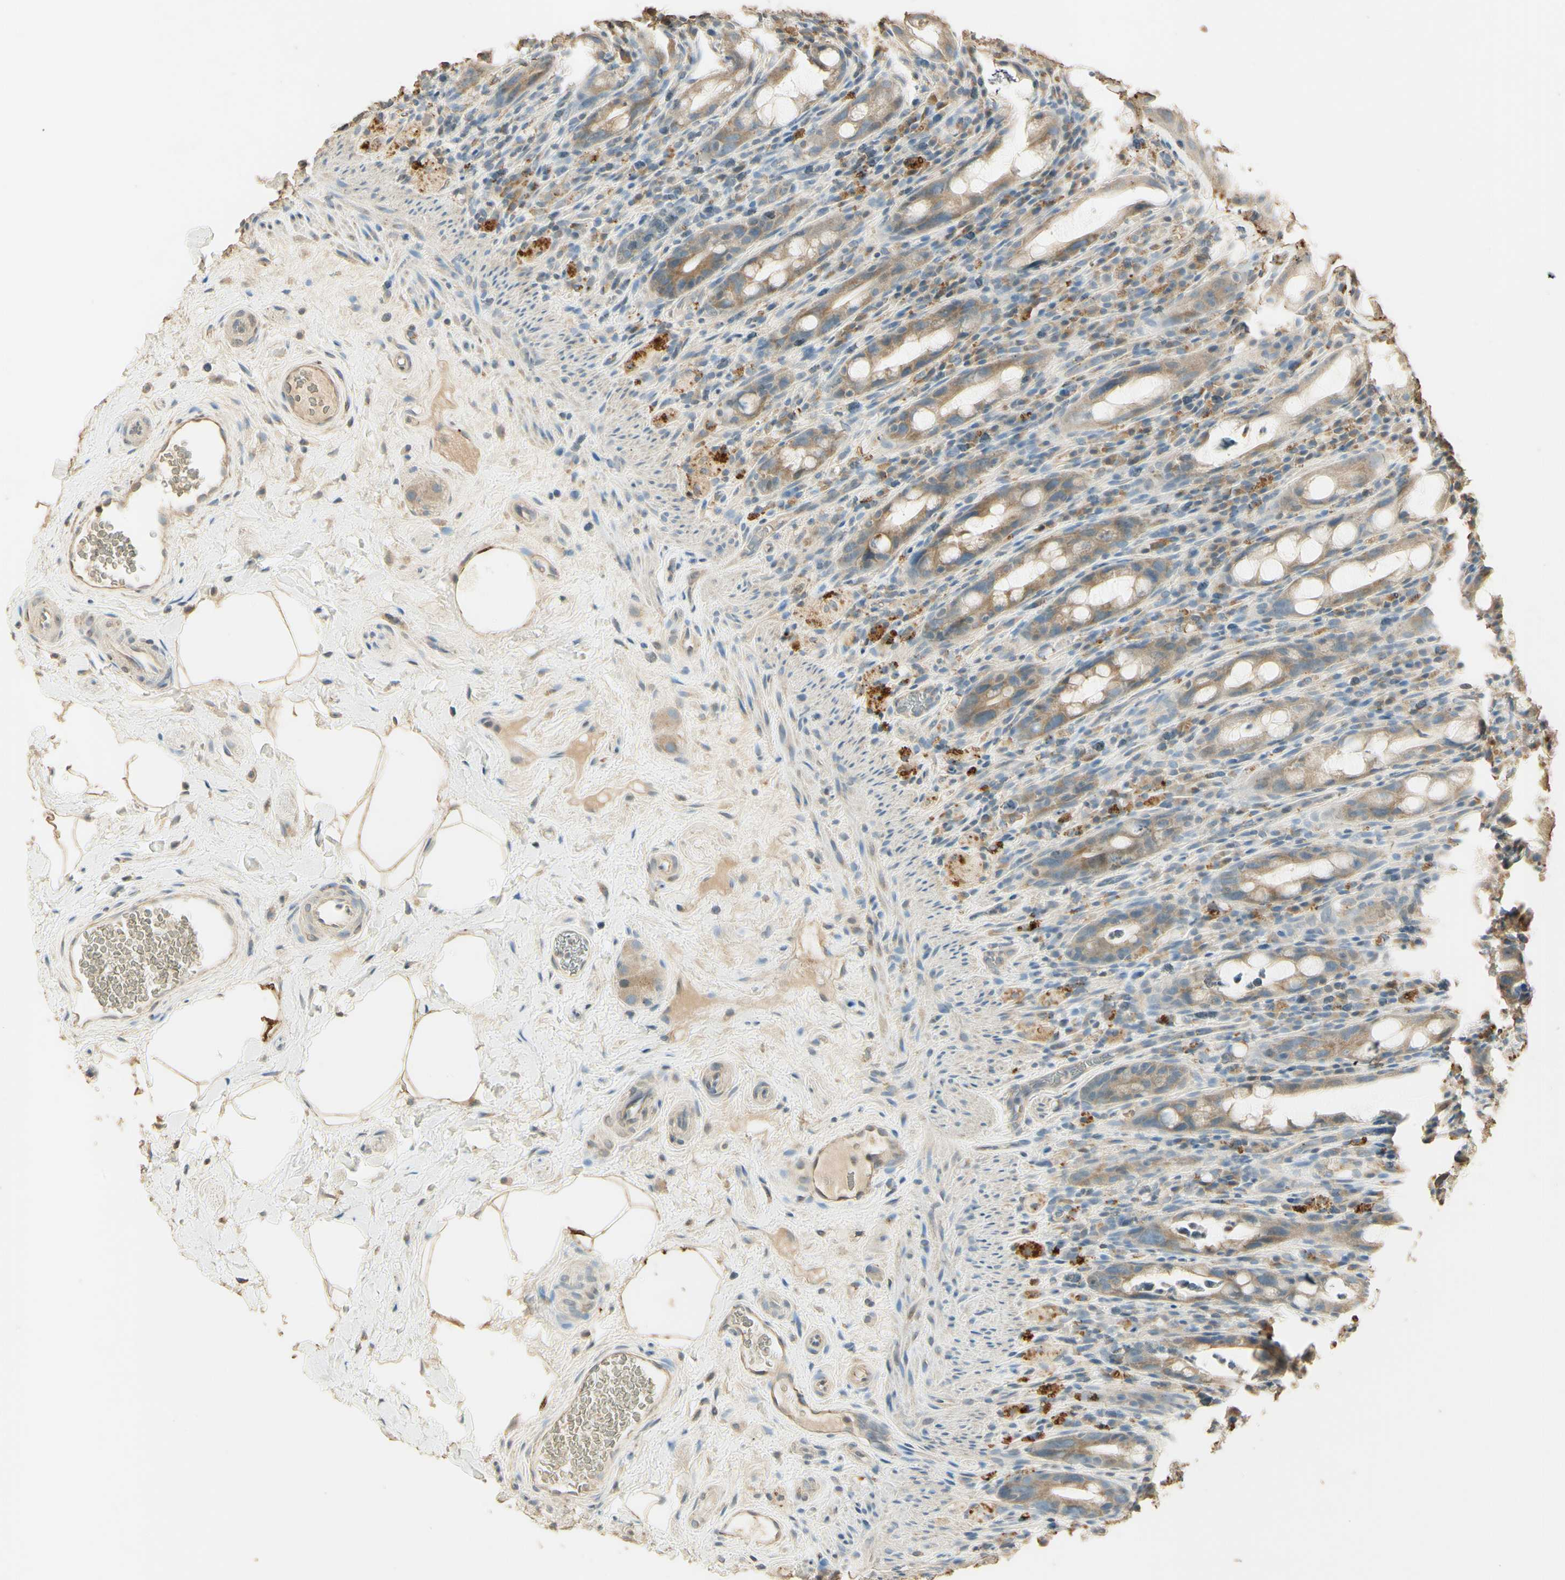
{"staining": {"intensity": "weak", "quantity": "<25%", "location": "cytoplasmic/membranous"}, "tissue": "rectum", "cell_type": "Glandular cells", "image_type": "normal", "snomed": [{"axis": "morphology", "description": "Normal tissue, NOS"}, {"axis": "topography", "description": "Rectum"}], "caption": "Immunohistochemistry of benign rectum reveals no expression in glandular cells.", "gene": "ARHGEF17", "patient": {"sex": "male", "age": 44}}